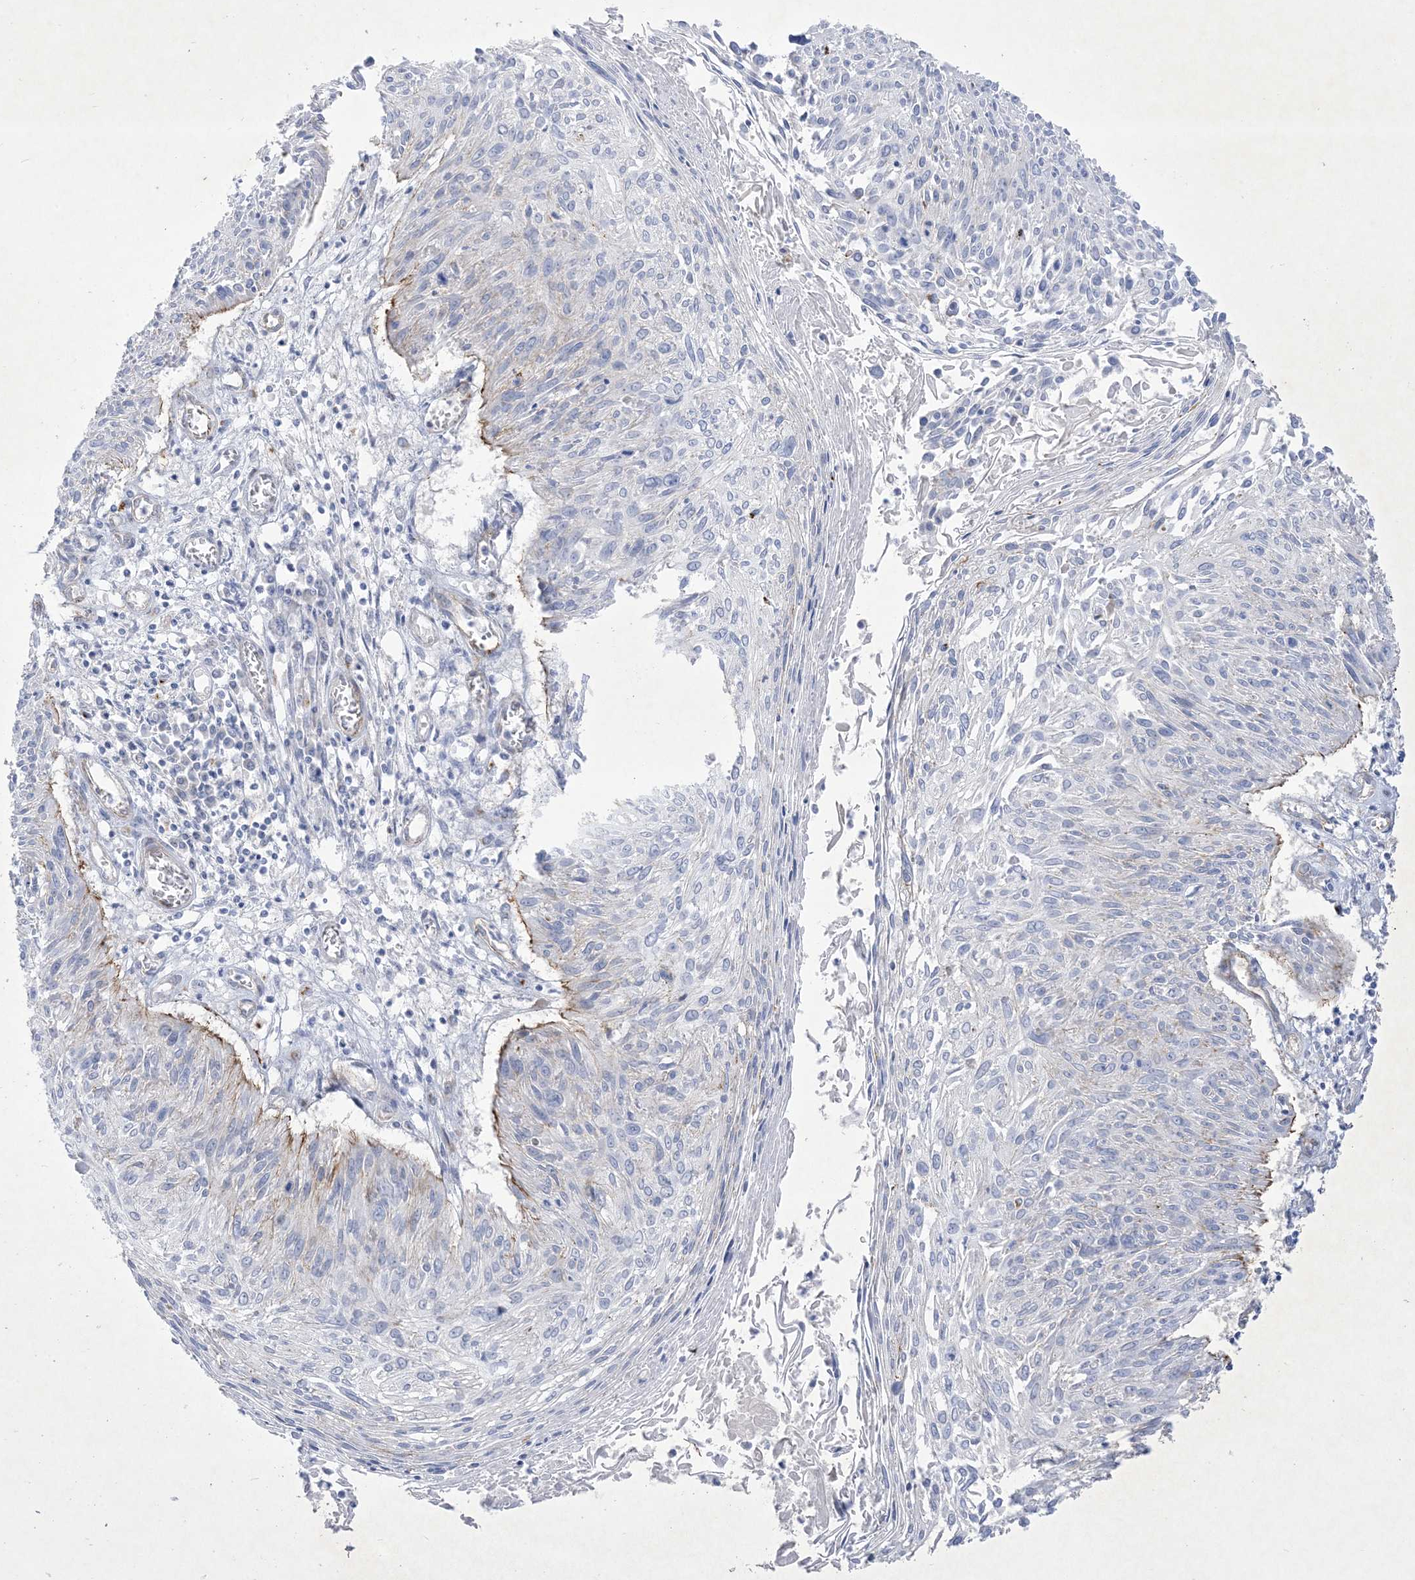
{"staining": {"intensity": "weak", "quantity": "<25%", "location": "cytoplasmic/membranous"}, "tissue": "cervical cancer", "cell_type": "Tumor cells", "image_type": "cancer", "snomed": [{"axis": "morphology", "description": "Squamous cell carcinoma, NOS"}, {"axis": "topography", "description": "Cervix"}], "caption": "IHC photomicrograph of squamous cell carcinoma (cervical) stained for a protein (brown), which exhibits no positivity in tumor cells.", "gene": "B3GNT7", "patient": {"sex": "female", "age": 51}}